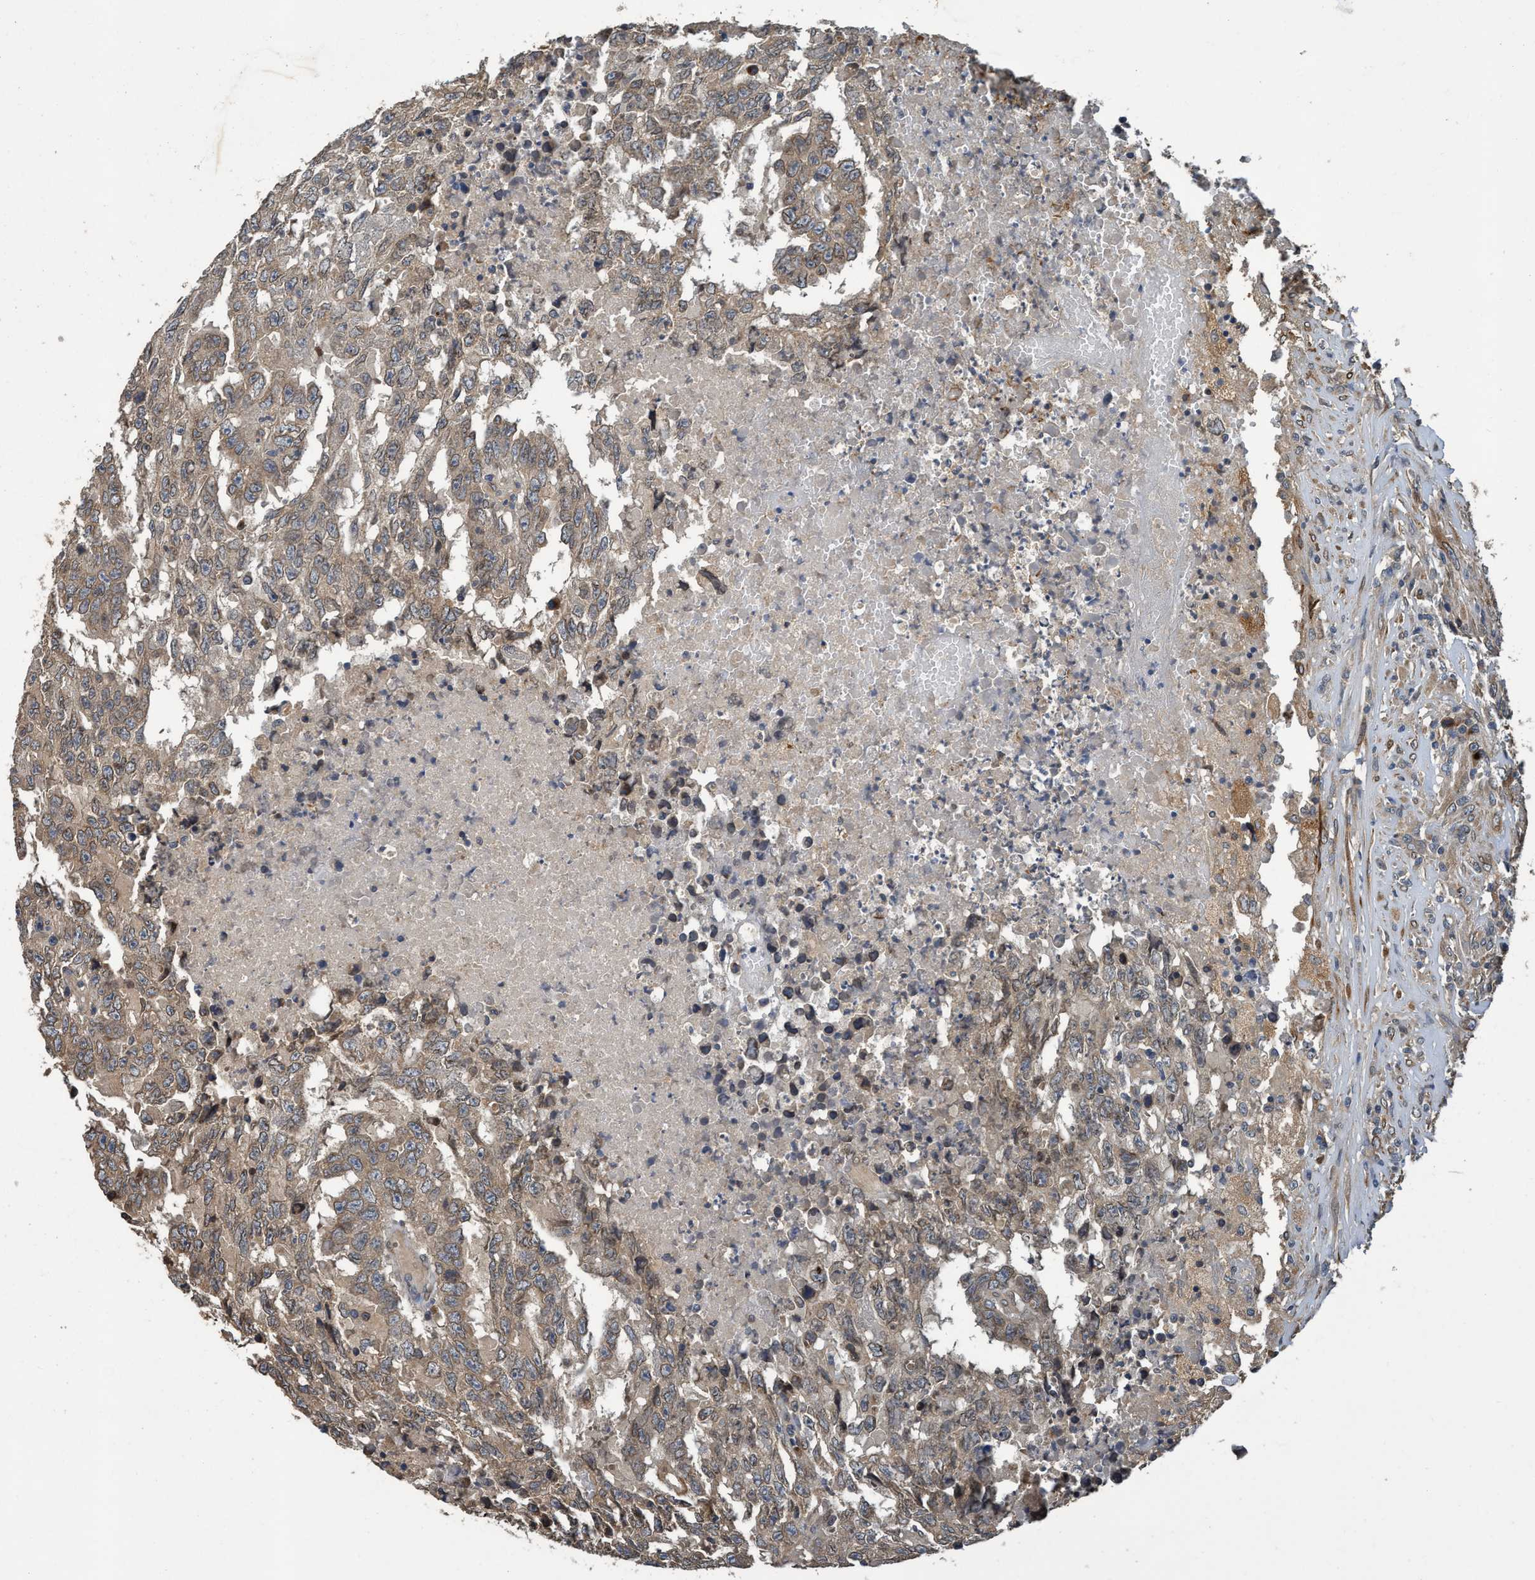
{"staining": {"intensity": "weak", "quantity": "25%-75%", "location": "cytoplasmic/membranous"}, "tissue": "testis cancer", "cell_type": "Tumor cells", "image_type": "cancer", "snomed": [{"axis": "morphology", "description": "Necrosis, NOS"}, {"axis": "morphology", "description": "Carcinoma, Embryonal, NOS"}, {"axis": "topography", "description": "Testis"}], "caption": "Protein staining of embryonal carcinoma (testis) tissue exhibits weak cytoplasmic/membranous staining in about 25%-75% of tumor cells.", "gene": "MACC1", "patient": {"sex": "male", "age": 19}}